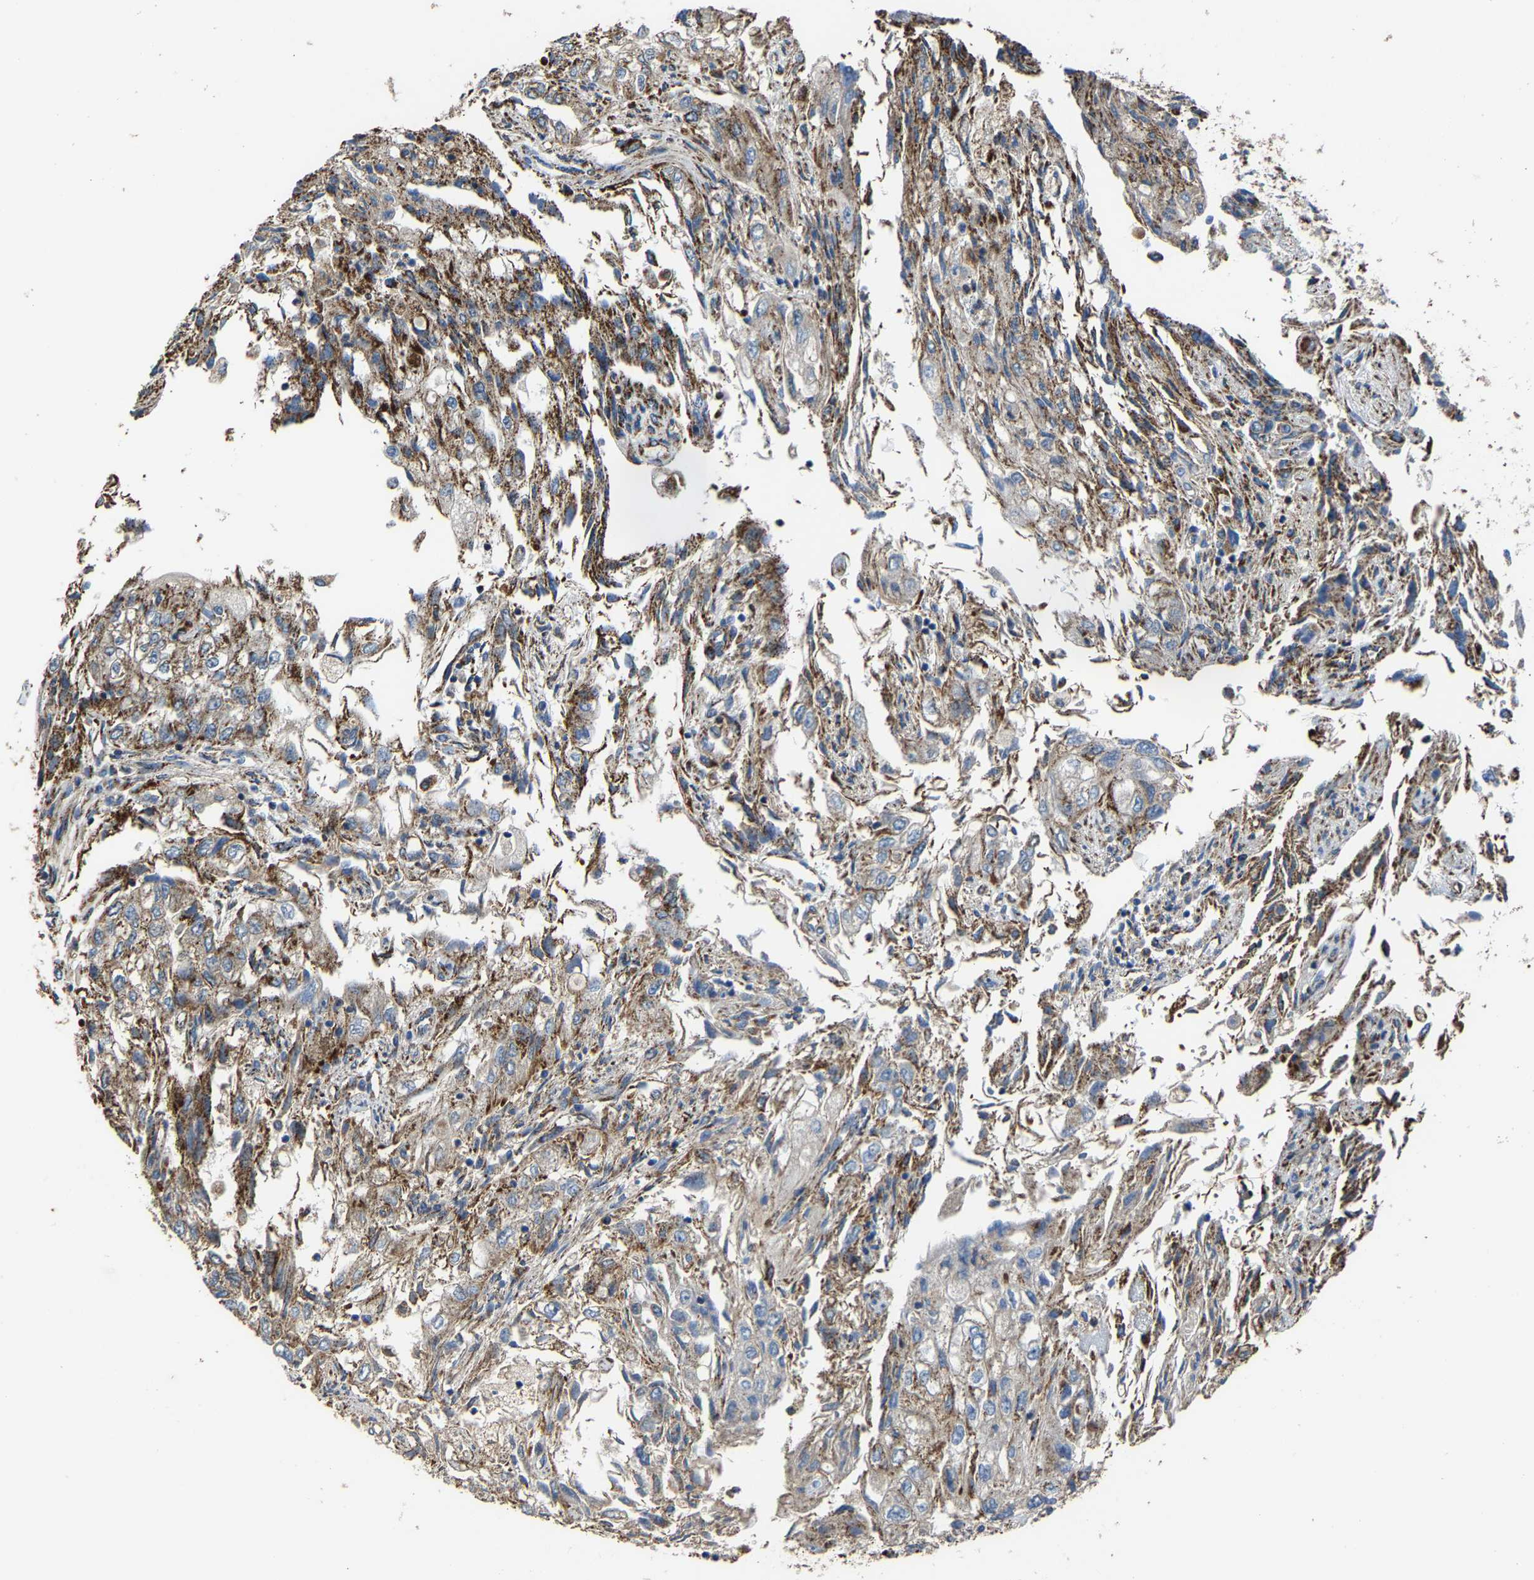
{"staining": {"intensity": "moderate", "quantity": "25%-75%", "location": "cytoplasmic/membranous"}, "tissue": "endometrial cancer", "cell_type": "Tumor cells", "image_type": "cancer", "snomed": [{"axis": "morphology", "description": "Adenocarcinoma, NOS"}, {"axis": "topography", "description": "Endometrium"}], "caption": "A high-resolution micrograph shows immunohistochemistry staining of endometrial cancer, which reveals moderate cytoplasmic/membranous positivity in approximately 25%-75% of tumor cells.", "gene": "NDUFV3", "patient": {"sex": "female", "age": 49}}